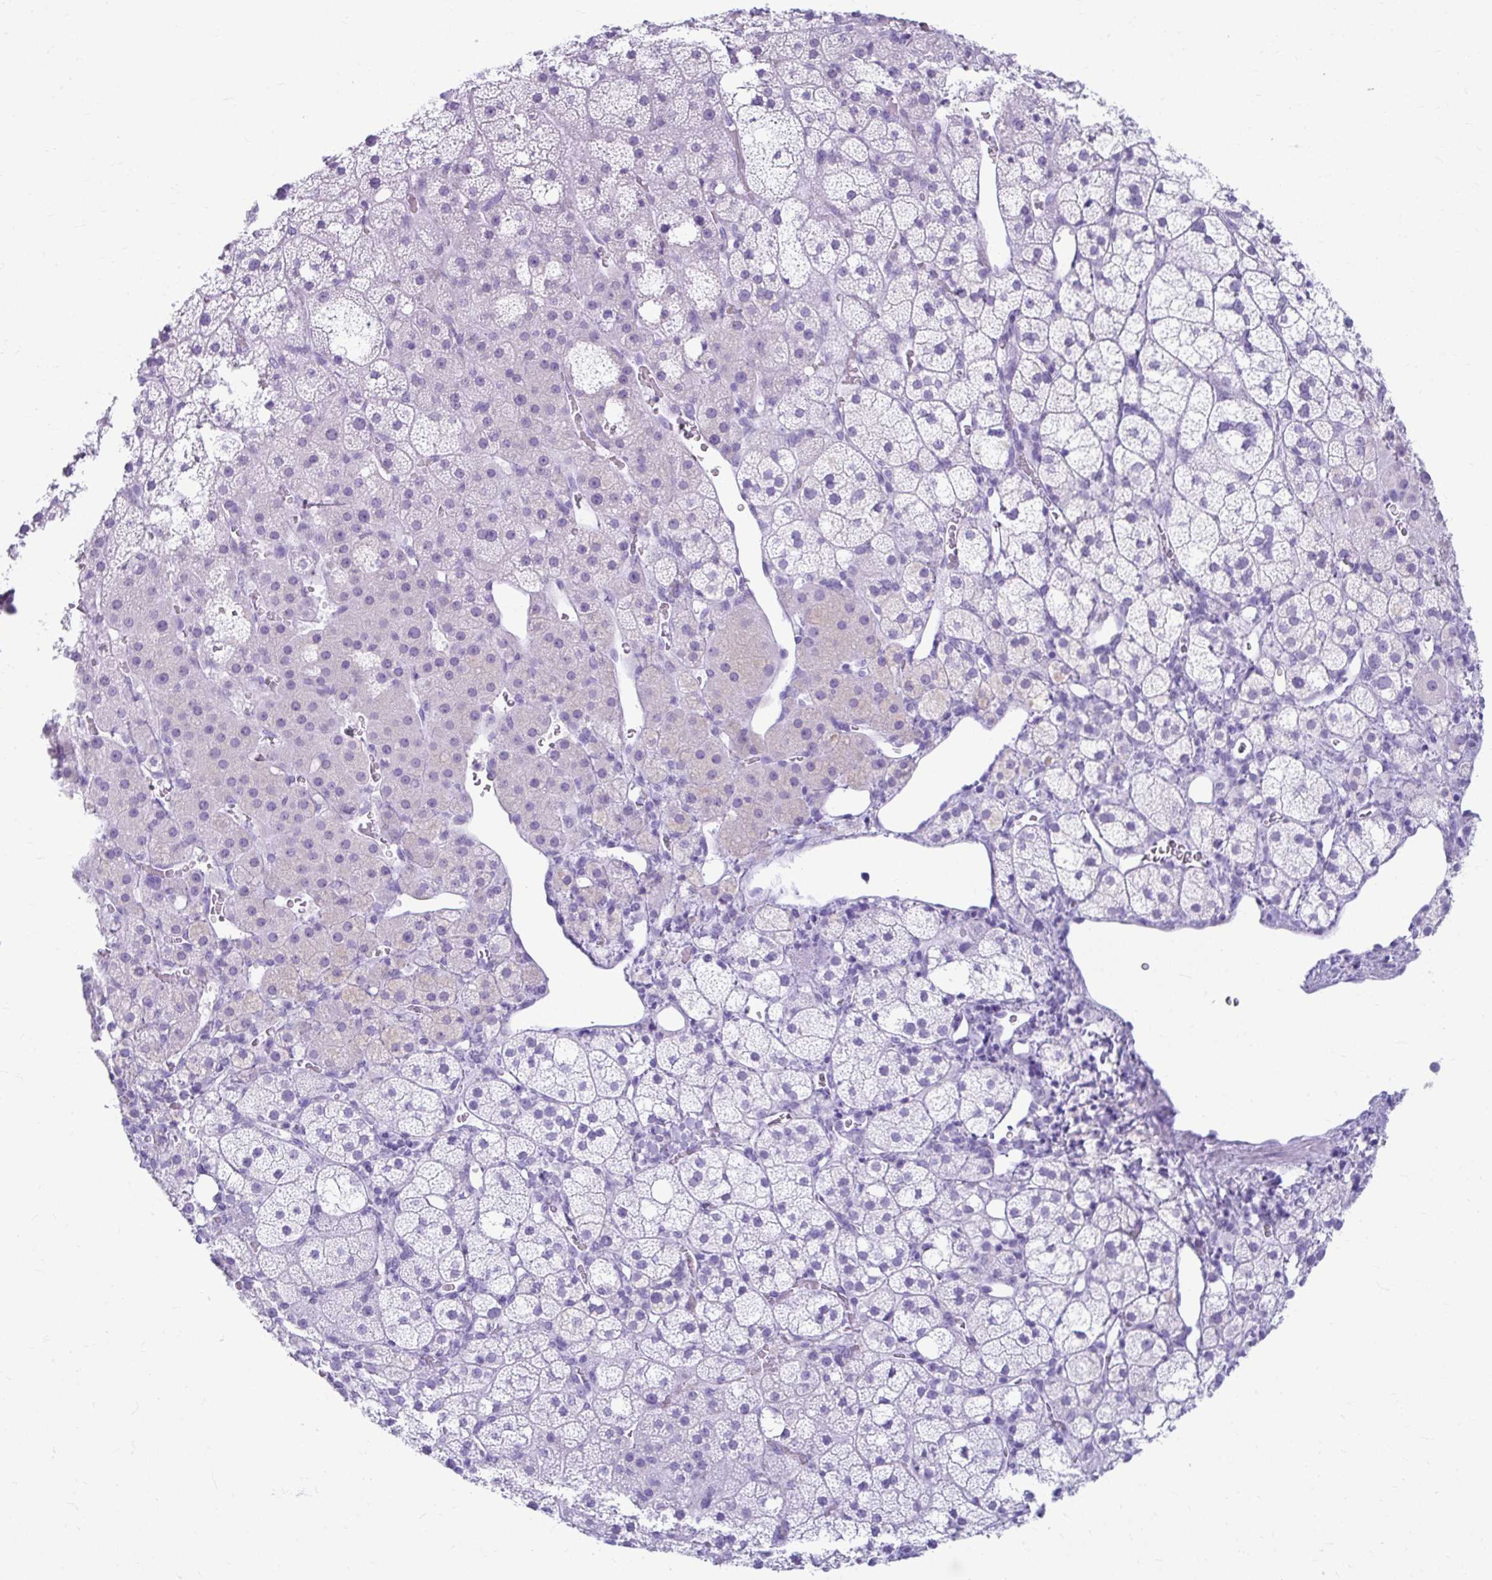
{"staining": {"intensity": "negative", "quantity": "none", "location": "none"}, "tissue": "adrenal gland", "cell_type": "Glandular cells", "image_type": "normal", "snomed": [{"axis": "morphology", "description": "Normal tissue, NOS"}, {"axis": "topography", "description": "Adrenal gland"}], "caption": "Immunohistochemistry (IHC) of unremarkable adrenal gland demonstrates no positivity in glandular cells.", "gene": "ATP4B", "patient": {"sex": "male", "age": 53}}